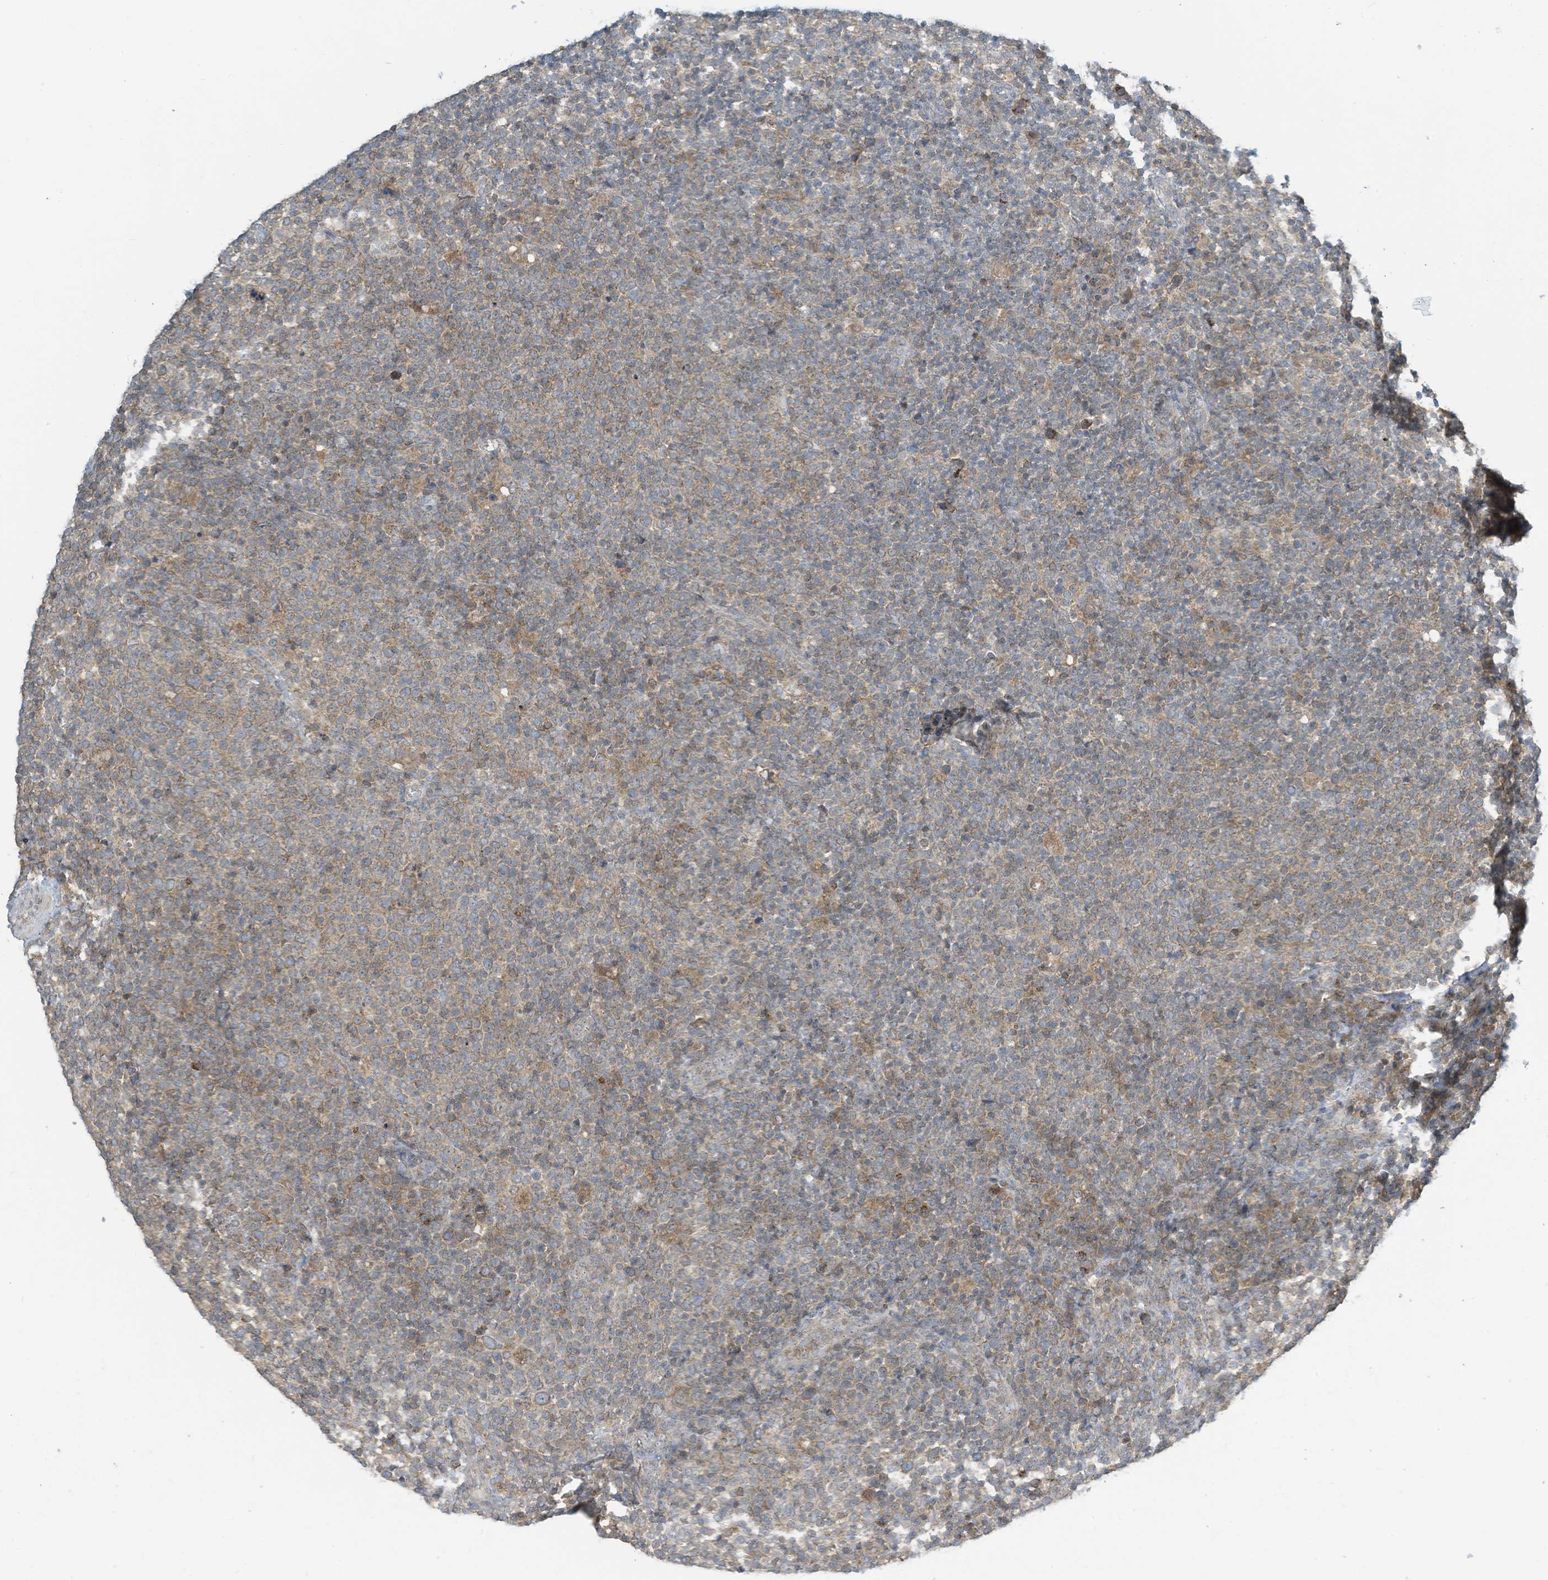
{"staining": {"intensity": "weak", "quantity": "25%-75%", "location": "cytoplasmic/membranous"}, "tissue": "lymphoma", "cell_type": "Tumor cells", "image_type": "cancer", "snomed": [{"axis": "morphology", "description": "Malignant lymphoma, non-Hodgkin's type, High grade"}, {"axis": "topography", "description": "Lymph node"}], "caption": "Protein staining displays weak cytoplasmic/membranous positivity in approximately 25%-75% of tumor cells in lymphoma.", "gene": "PARVG", "patient": {"sex": "male", "age": 61}}